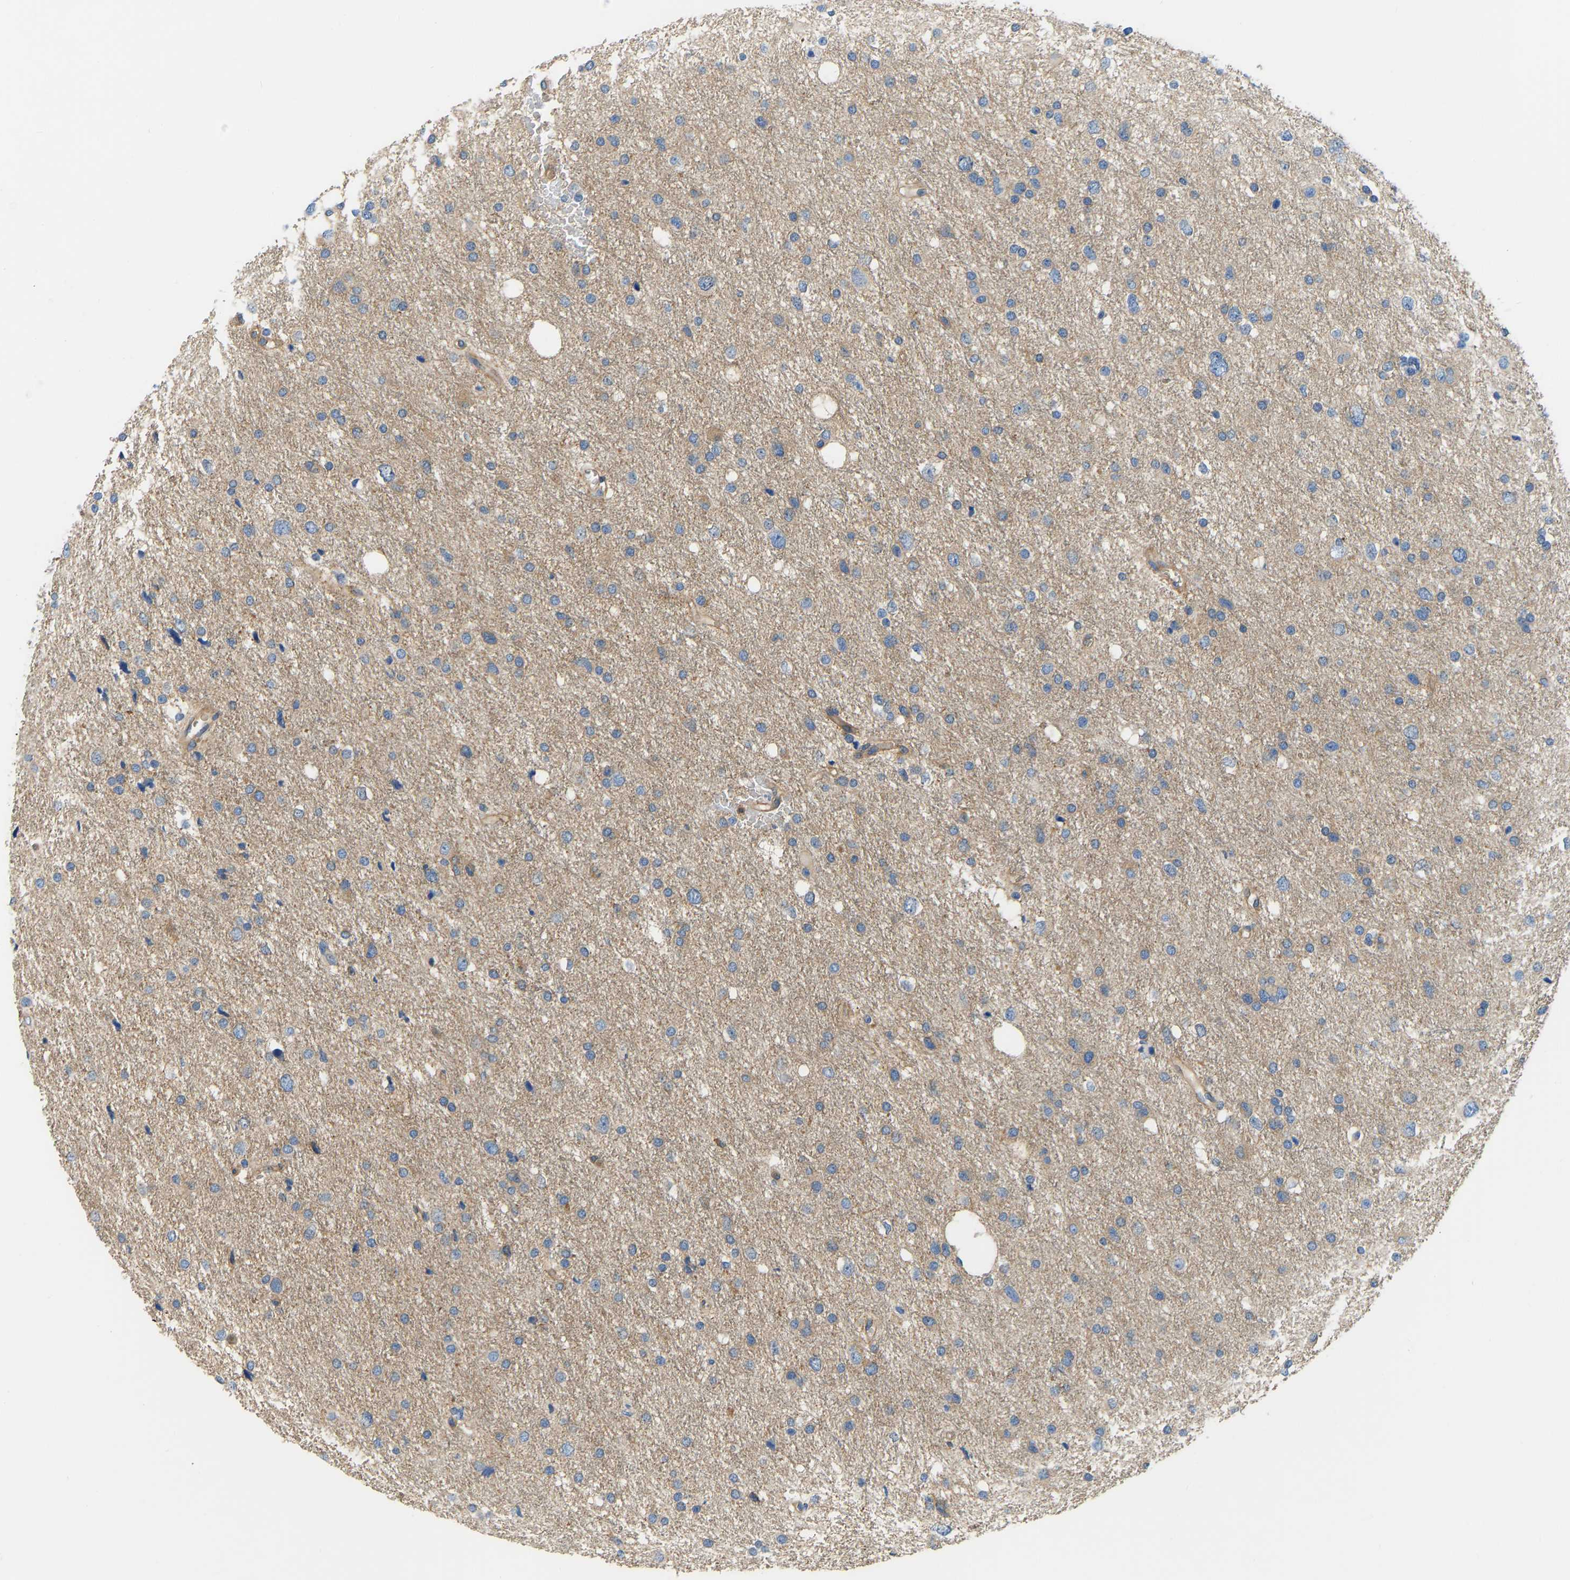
{"staining": {"intensity": "weak", "quantity": "<25%", "location": "cytoplasmic/membranous"}, "tissue": "glioma", "cell_type": "Tumor cells", "image_type": "cancer", "snomed": [{"axis": "morphology", "description": "Glioma, malignant, Low grade"}, {"axis": "topography", "description": "Brain"}], "caption": "The immunohistochemistry histopathology image has no significant staining in tumor cells of glioma tissue.", "gene": "CHAD", "patient": {"sex": "female", "age": 37}}